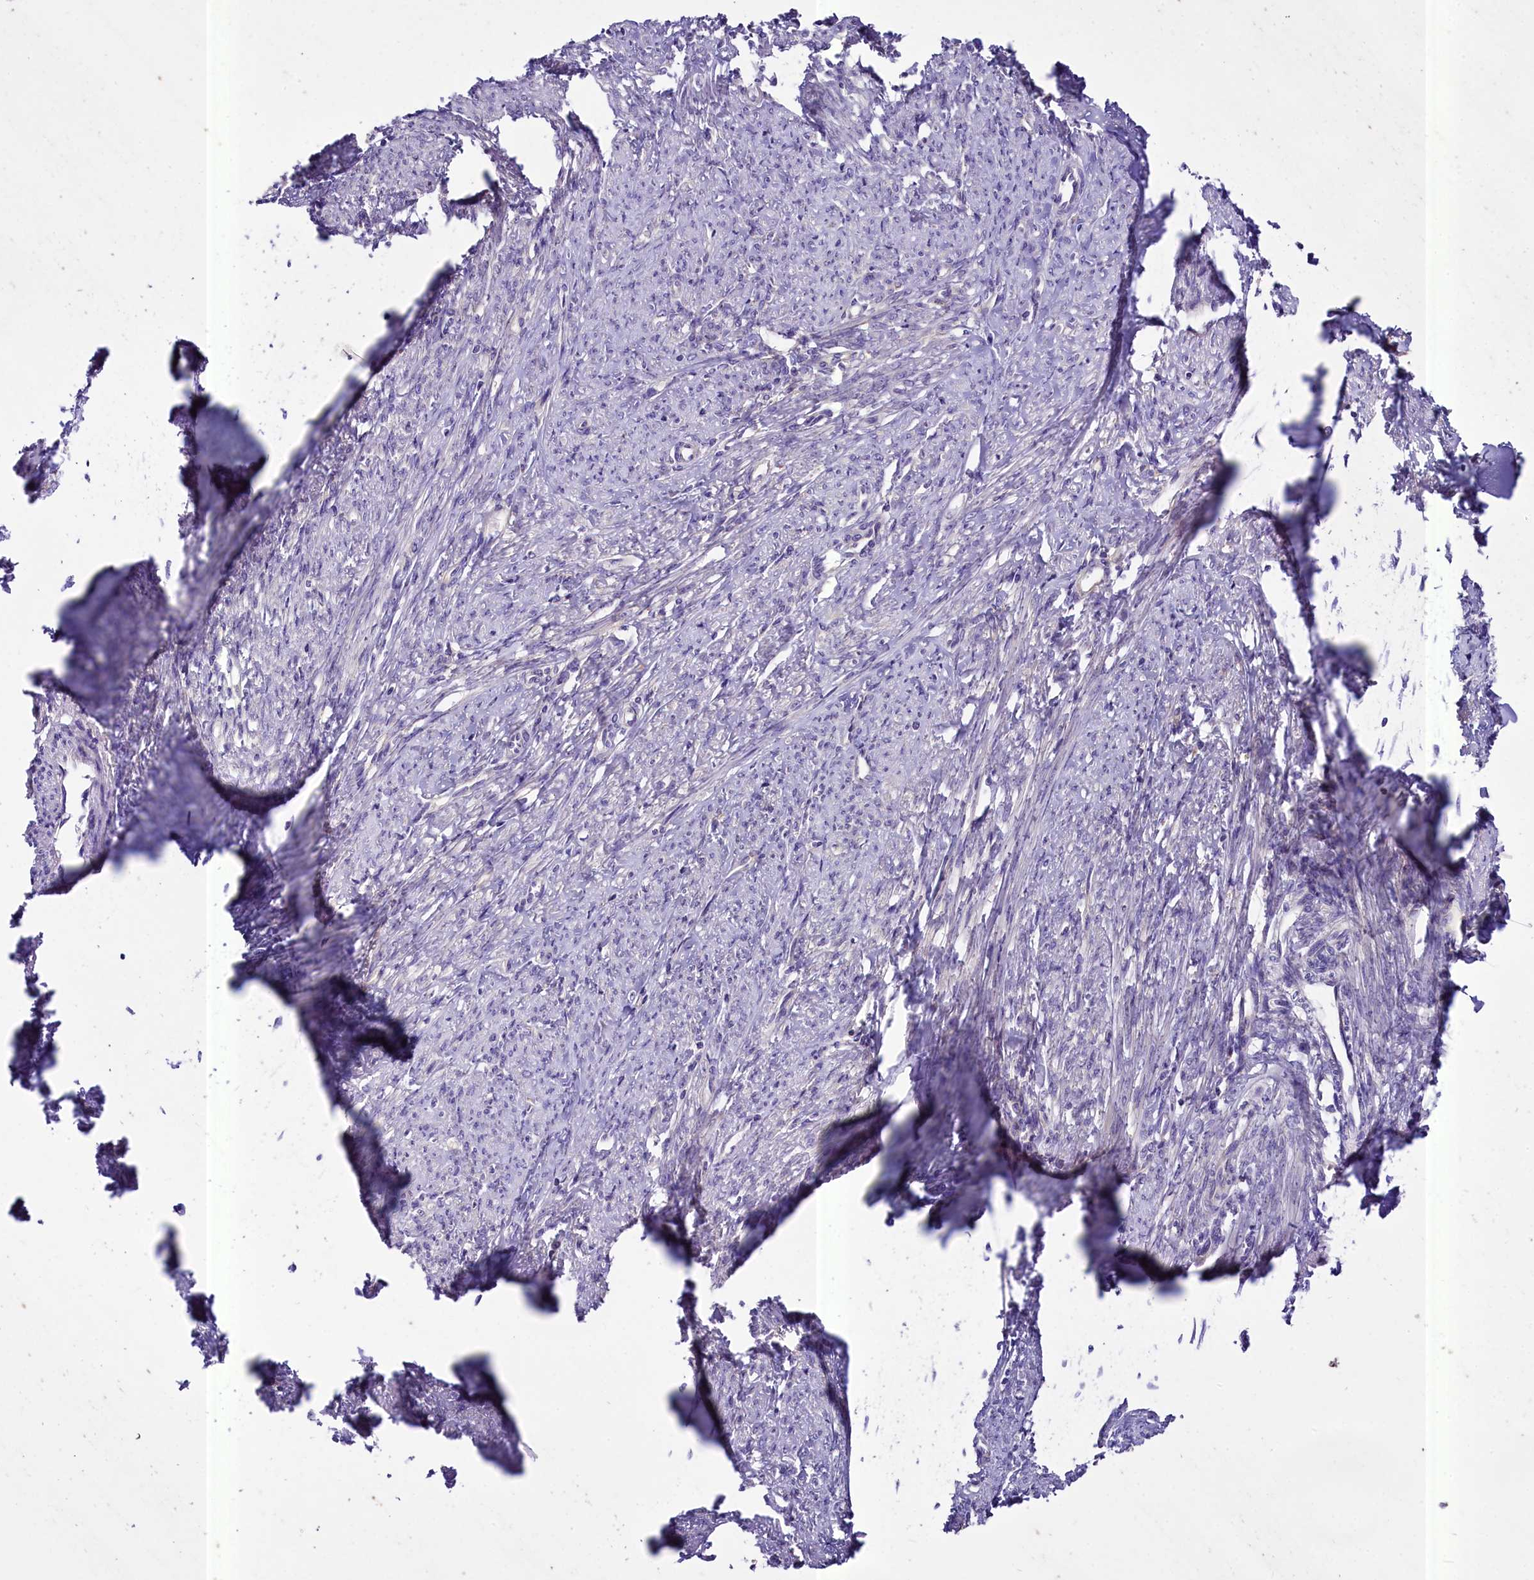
{"staining": {"intensity": "negative", "quantity": "none", "location": "none"}, "tissue": "smooth muscle", "cell_type": "Smooth muscle cells", "image_type": "normal", "snomed": [{"axis": "morphology", "description": "Normal tissue, NOS"}, {"axis": "topography", "description": "Smooth muscle"}, {"axis": "topography", "description": "Uterus"}], "caption": "This is an immunohistochemistry (IHC) histopathology image of benign smooth muscle. There is no positivity in smooth muscle cells.", "gene": "PEMT", "patient": {"sex": "female", "age": 59}}